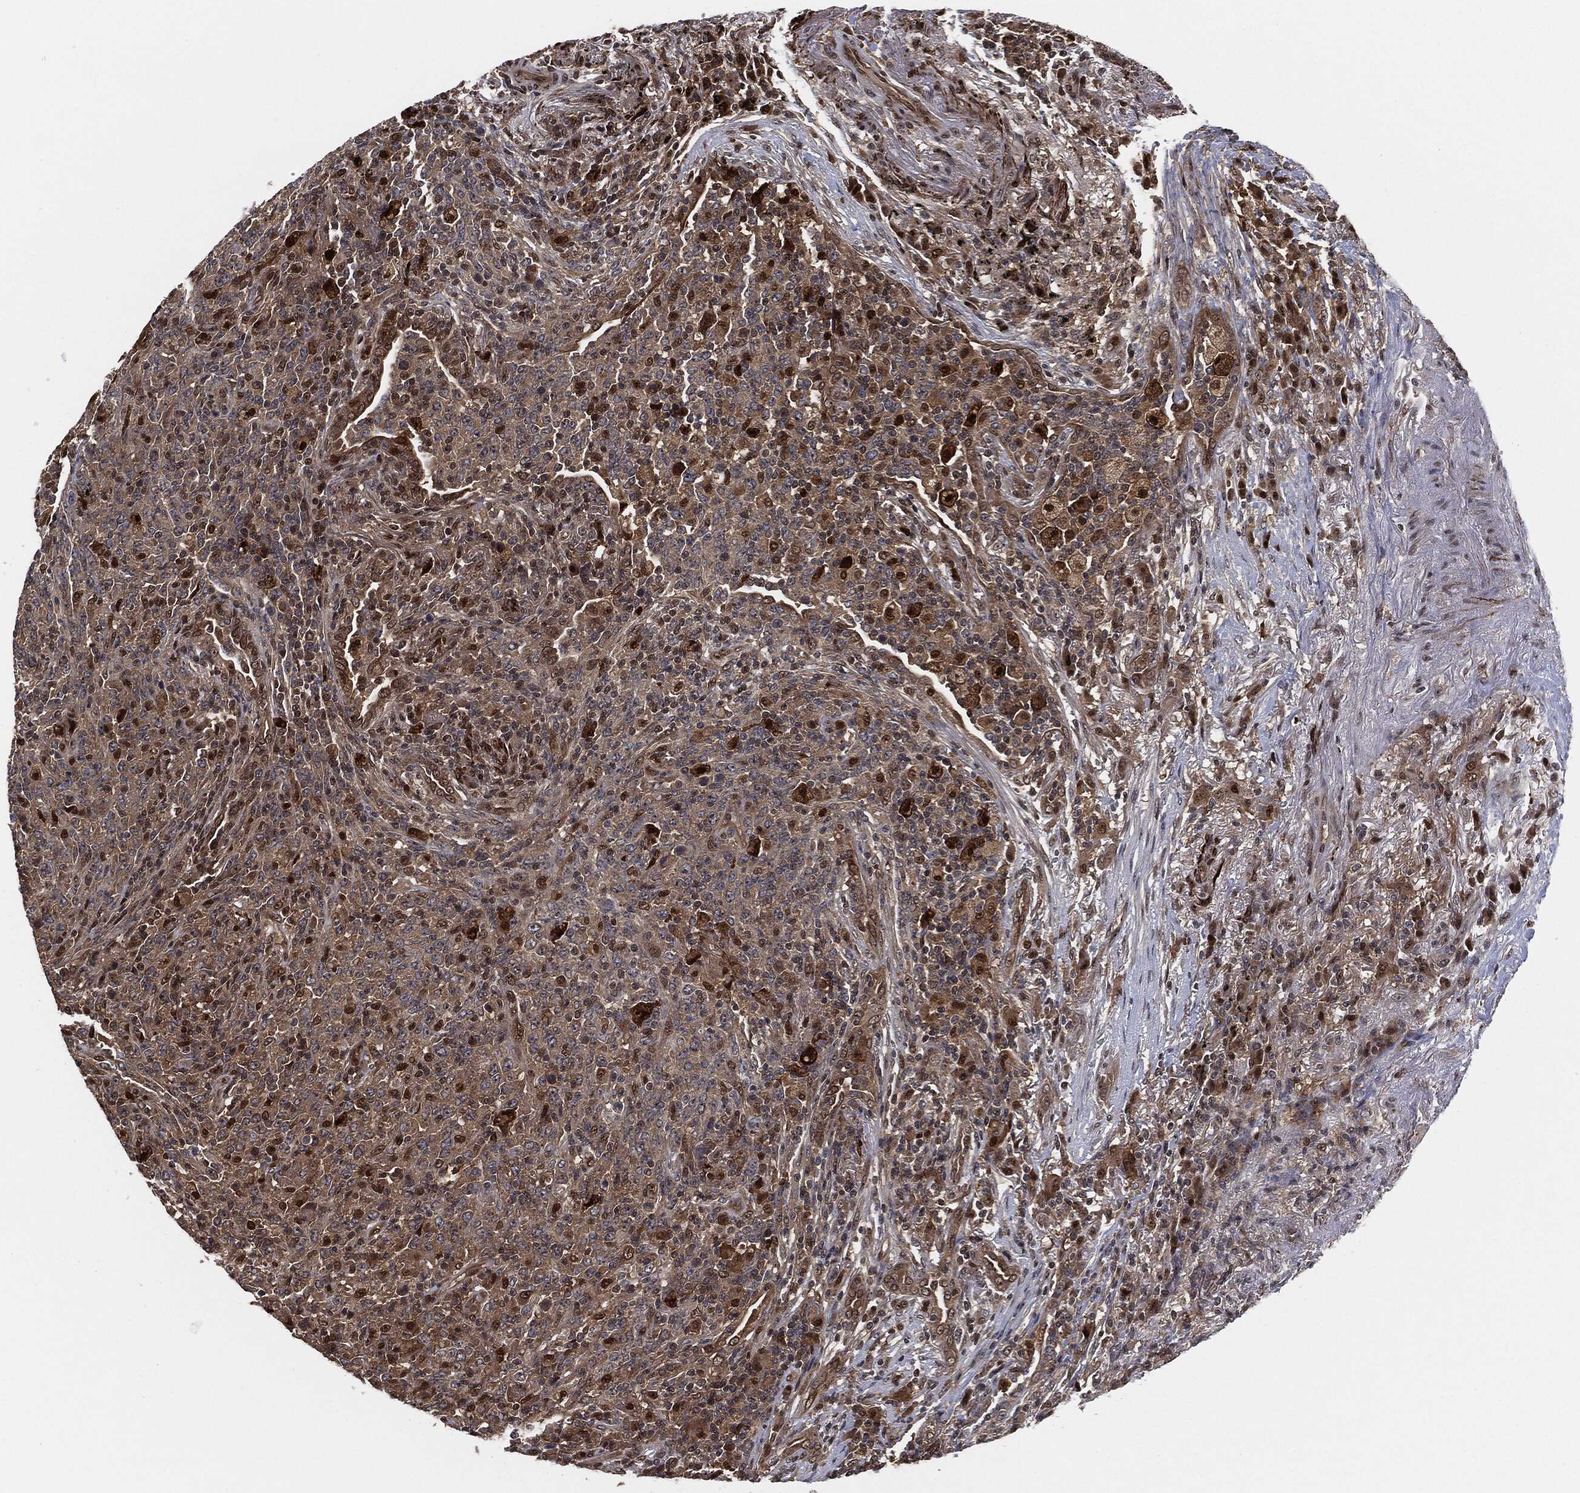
{"staining": {"intensity": "weak", "quantity": "25%-75%", "location": "cytoplasmic/membranous"}, "tissue": "lymphoma", "cell_type": "Tumor cells", "image_type": "cancer", "snomed": [{"axis": "morphology", "description": "Malignant lymphoma, non-Hodgkin's type, High grade"}, {"axis": "topography", "description": "Lung"}], "caption": "Immunohistochemical staining of high-grade malignant lymphoma, non-Hodgkin's type reveals low levels of weak cytoplasmic/membranous protein positivity in about 25%-75% of tumor cells.", "gene": "CAPRIN2", "patient": {"sex": "male", "age": 79}}